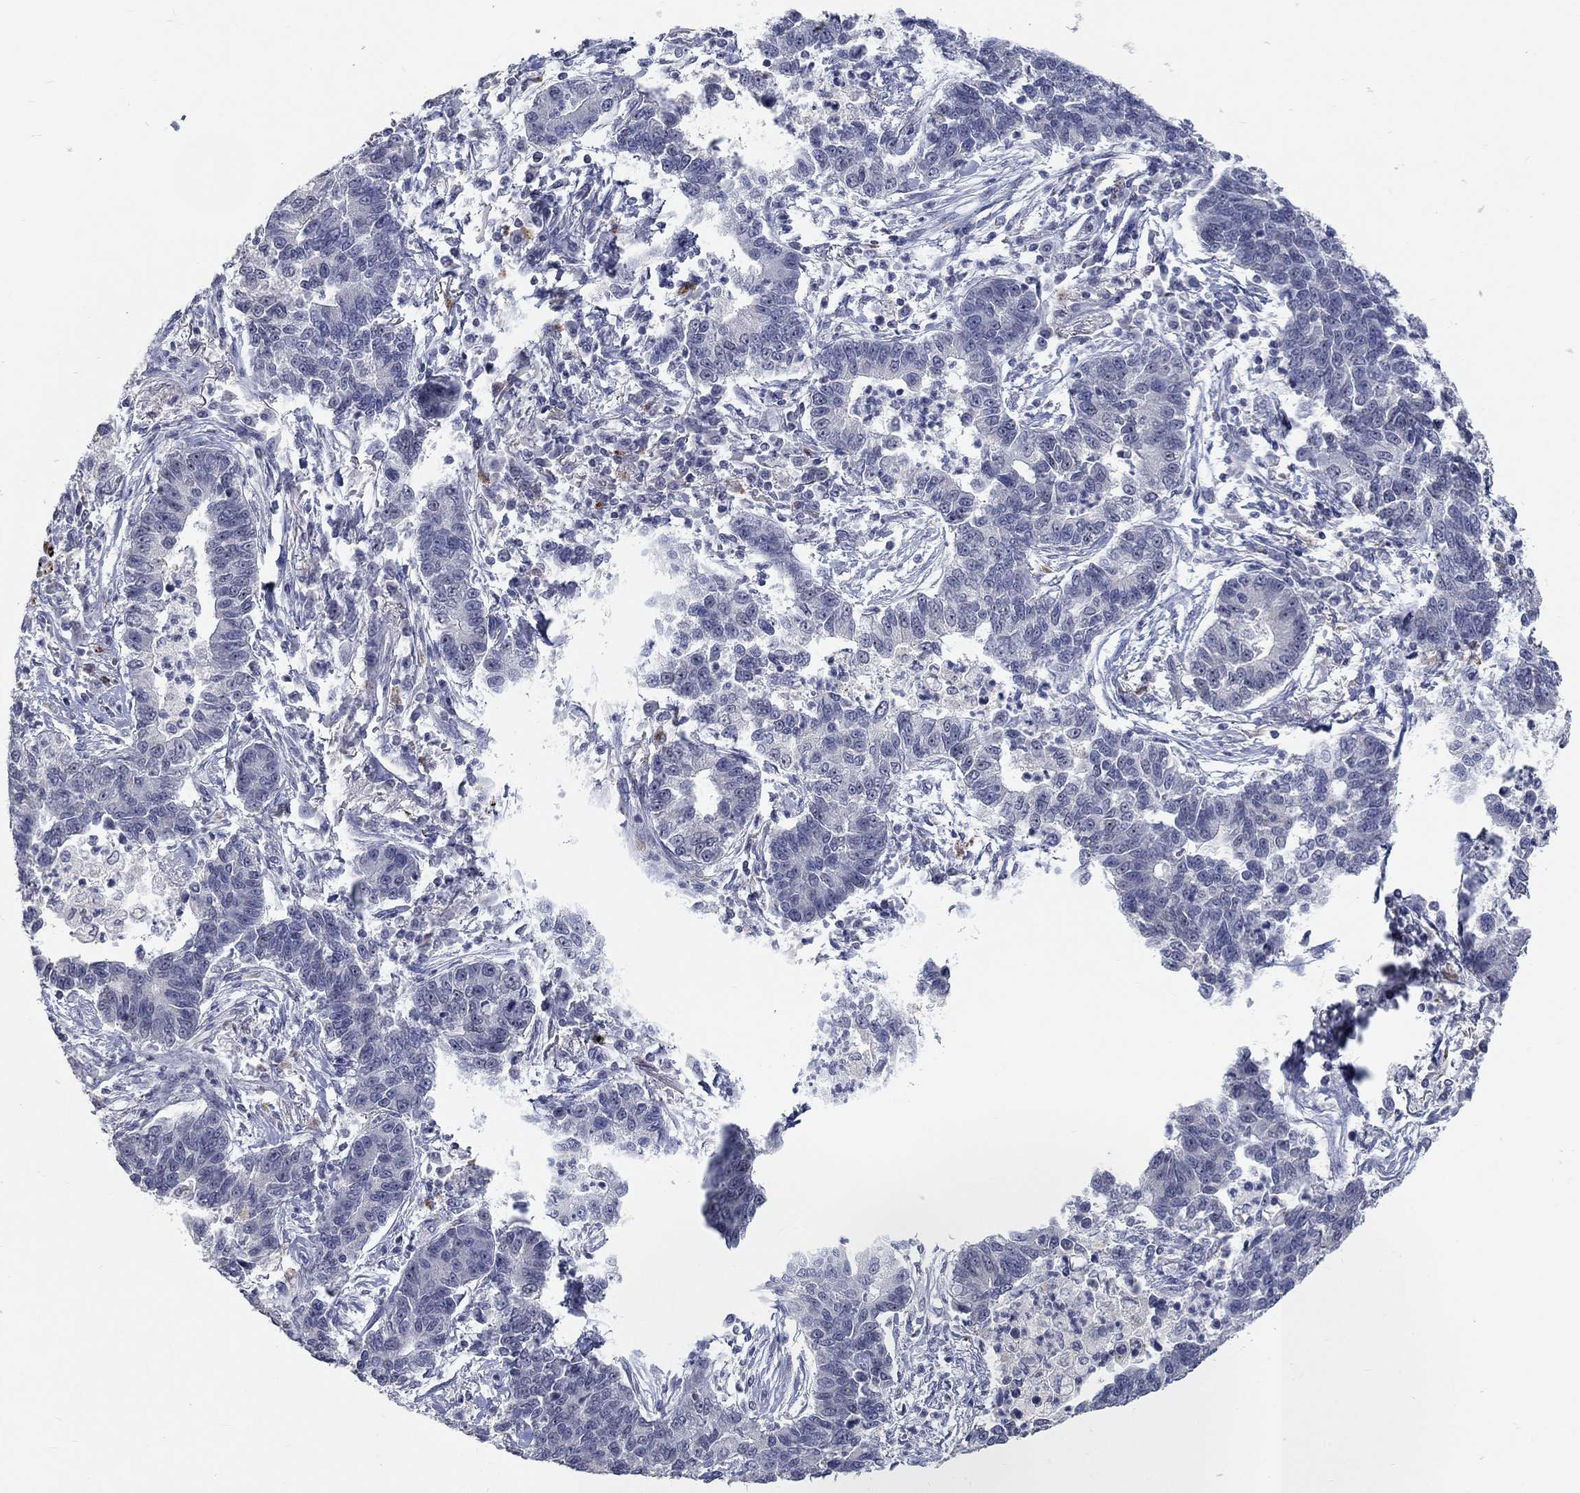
{"staining": {"intensity": "negative", "quantity": "none", "location": "none"}, "tissue": "lung cancer", "cell_type": "Tumor cells", "image_type": "cancer", "snomed": [{"axis": "morphology", "description": "Adenocarcinoma, NOS"}, {"axis": "topography", "description": "Lung"}], "caption": "The photomicrograph exhibits no staining of tumor cells in lung cancer.", "gene": "MTSS2", "patient": {"sex": "female", "age": 57}}